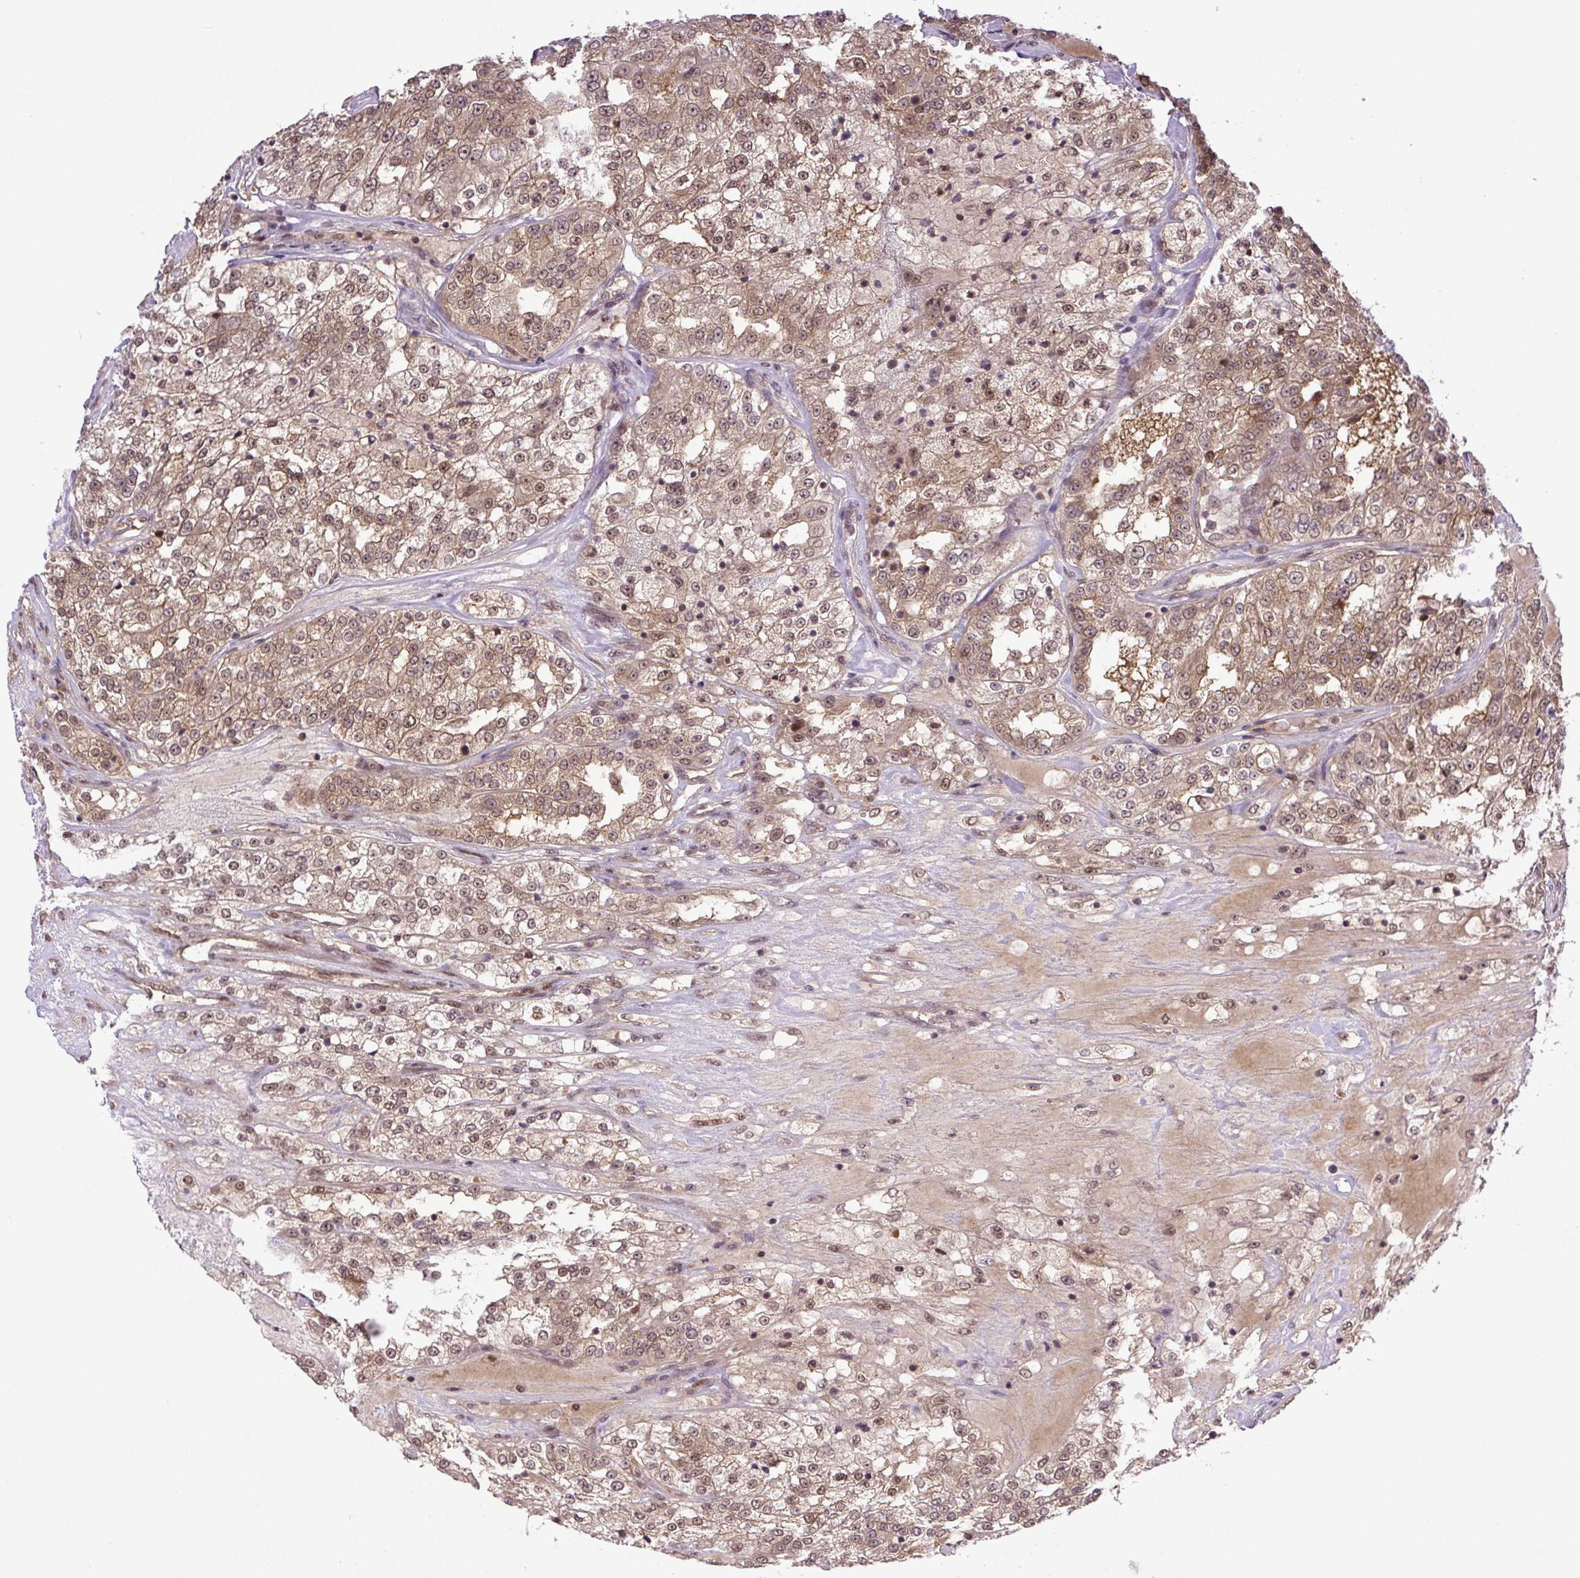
{"staining": {"intensity": "moderate", "quantity": ">75%", "location": "cytoplasmic/membranous,nuclear"}, "tissue": "renal cancer", "cell_type": "Tumor cells", "image_type": "cancer", "snomed": [{"axis": "morphology", "description": "Adenocarcinoma, NOS"}, {"axis": "topography", "description": "Kidney"}], "caption": "Immunohistochemistry (IHC) micrograph of human renal cancer stained for a protein (brown), which demonstrates medium levels of moderate cytoplasmic/membranous and nuclear expression in approximately >75% of tumor cells.", "gene": "SGTA", "patient": {"sex": "female", "age": 63}}